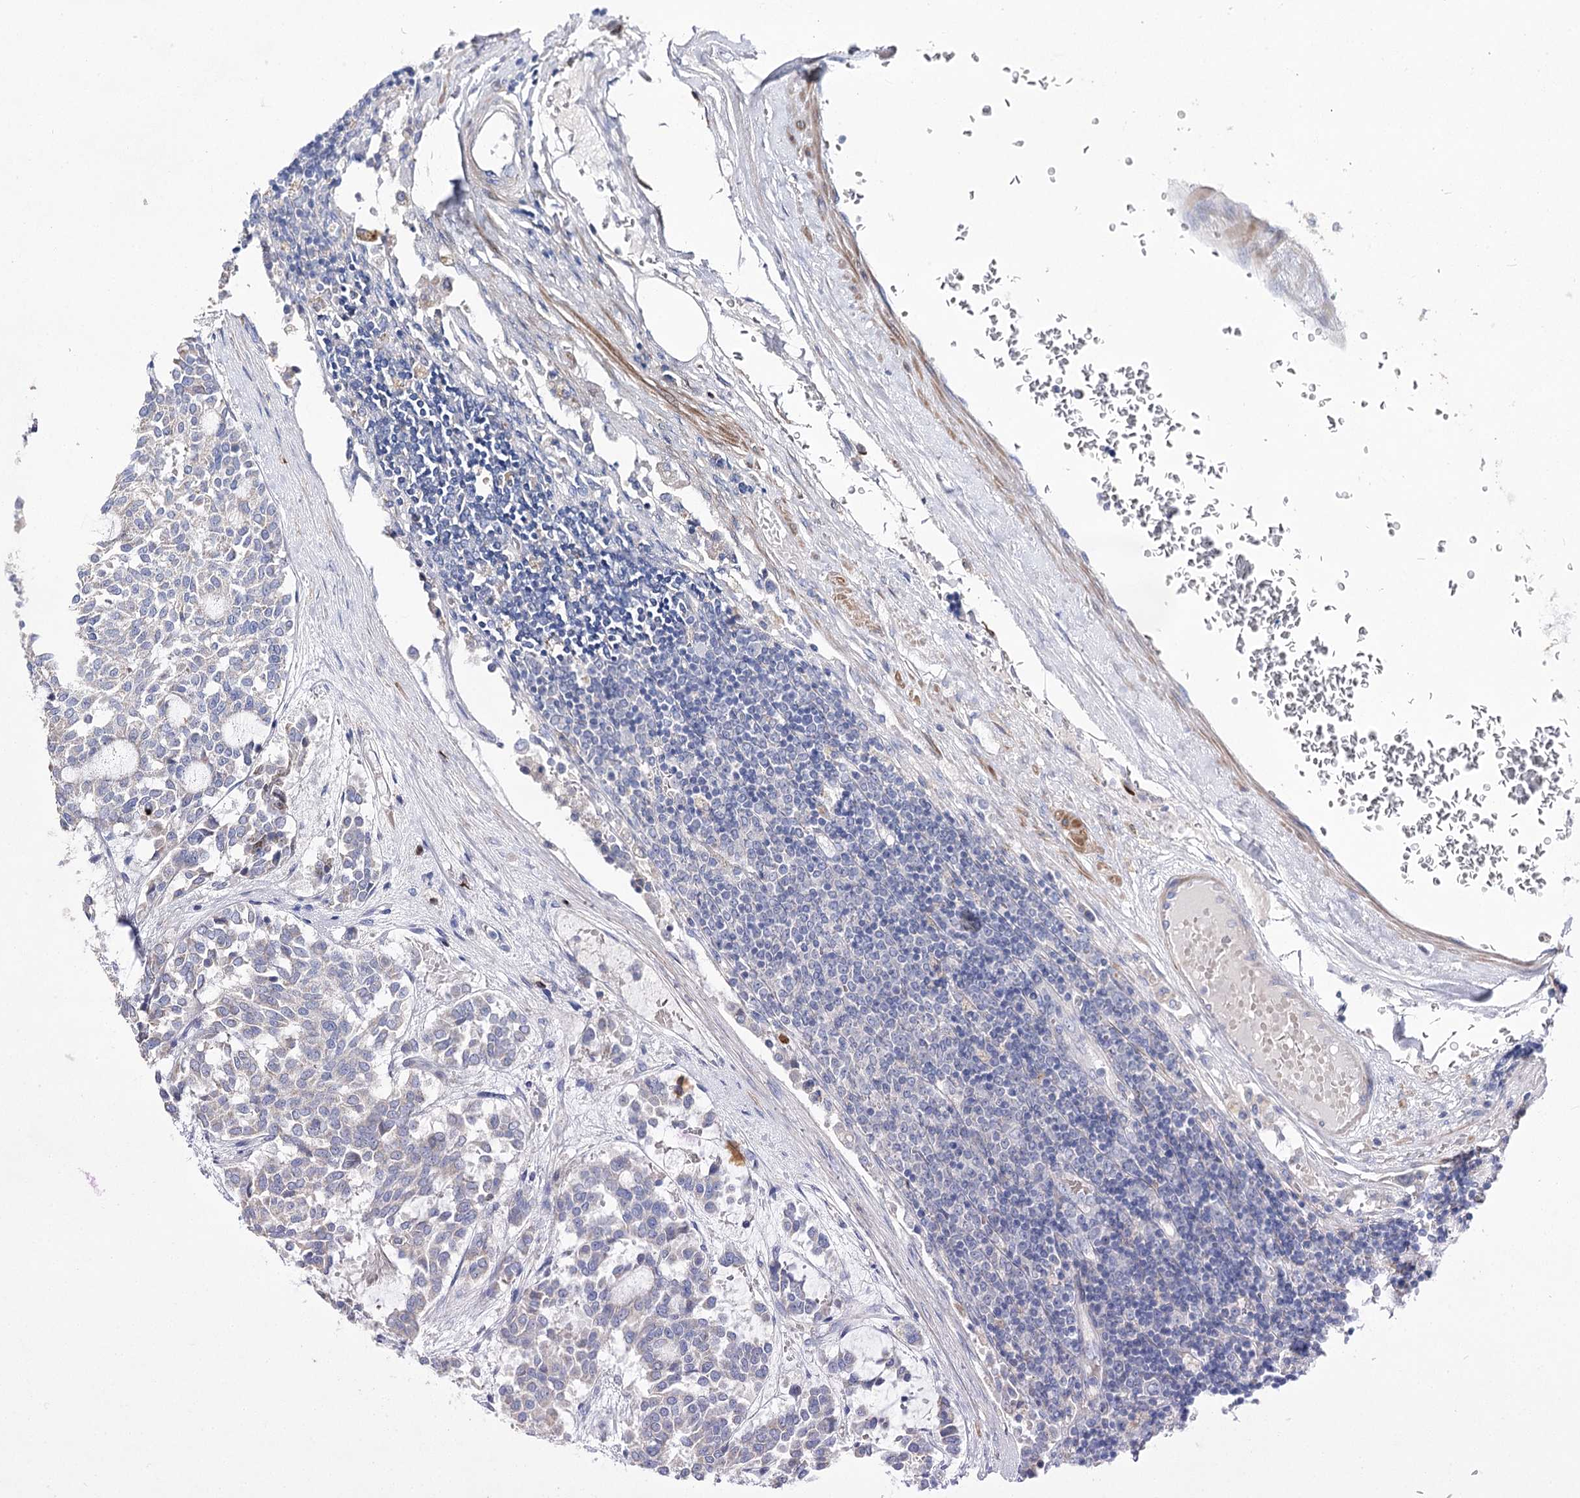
{"staining": {"intensity": "negative", "quantity": "none", "location": "none"}, "tissue": "carcinoid", "cell_type": "Tumor cells", "image_type": "cancer", "snomed": [{"axis": "morphology", "description": "Carcinoid, malignant, NOS"}, {"axis": "topography", "description": "Pancreas"}], "caption": "Human malignant carcinoid stained for a protein using IHC reveals no expression in tumor cells.", "gene": "NRAP", "patient": {"sex": "female", "age": 54}}